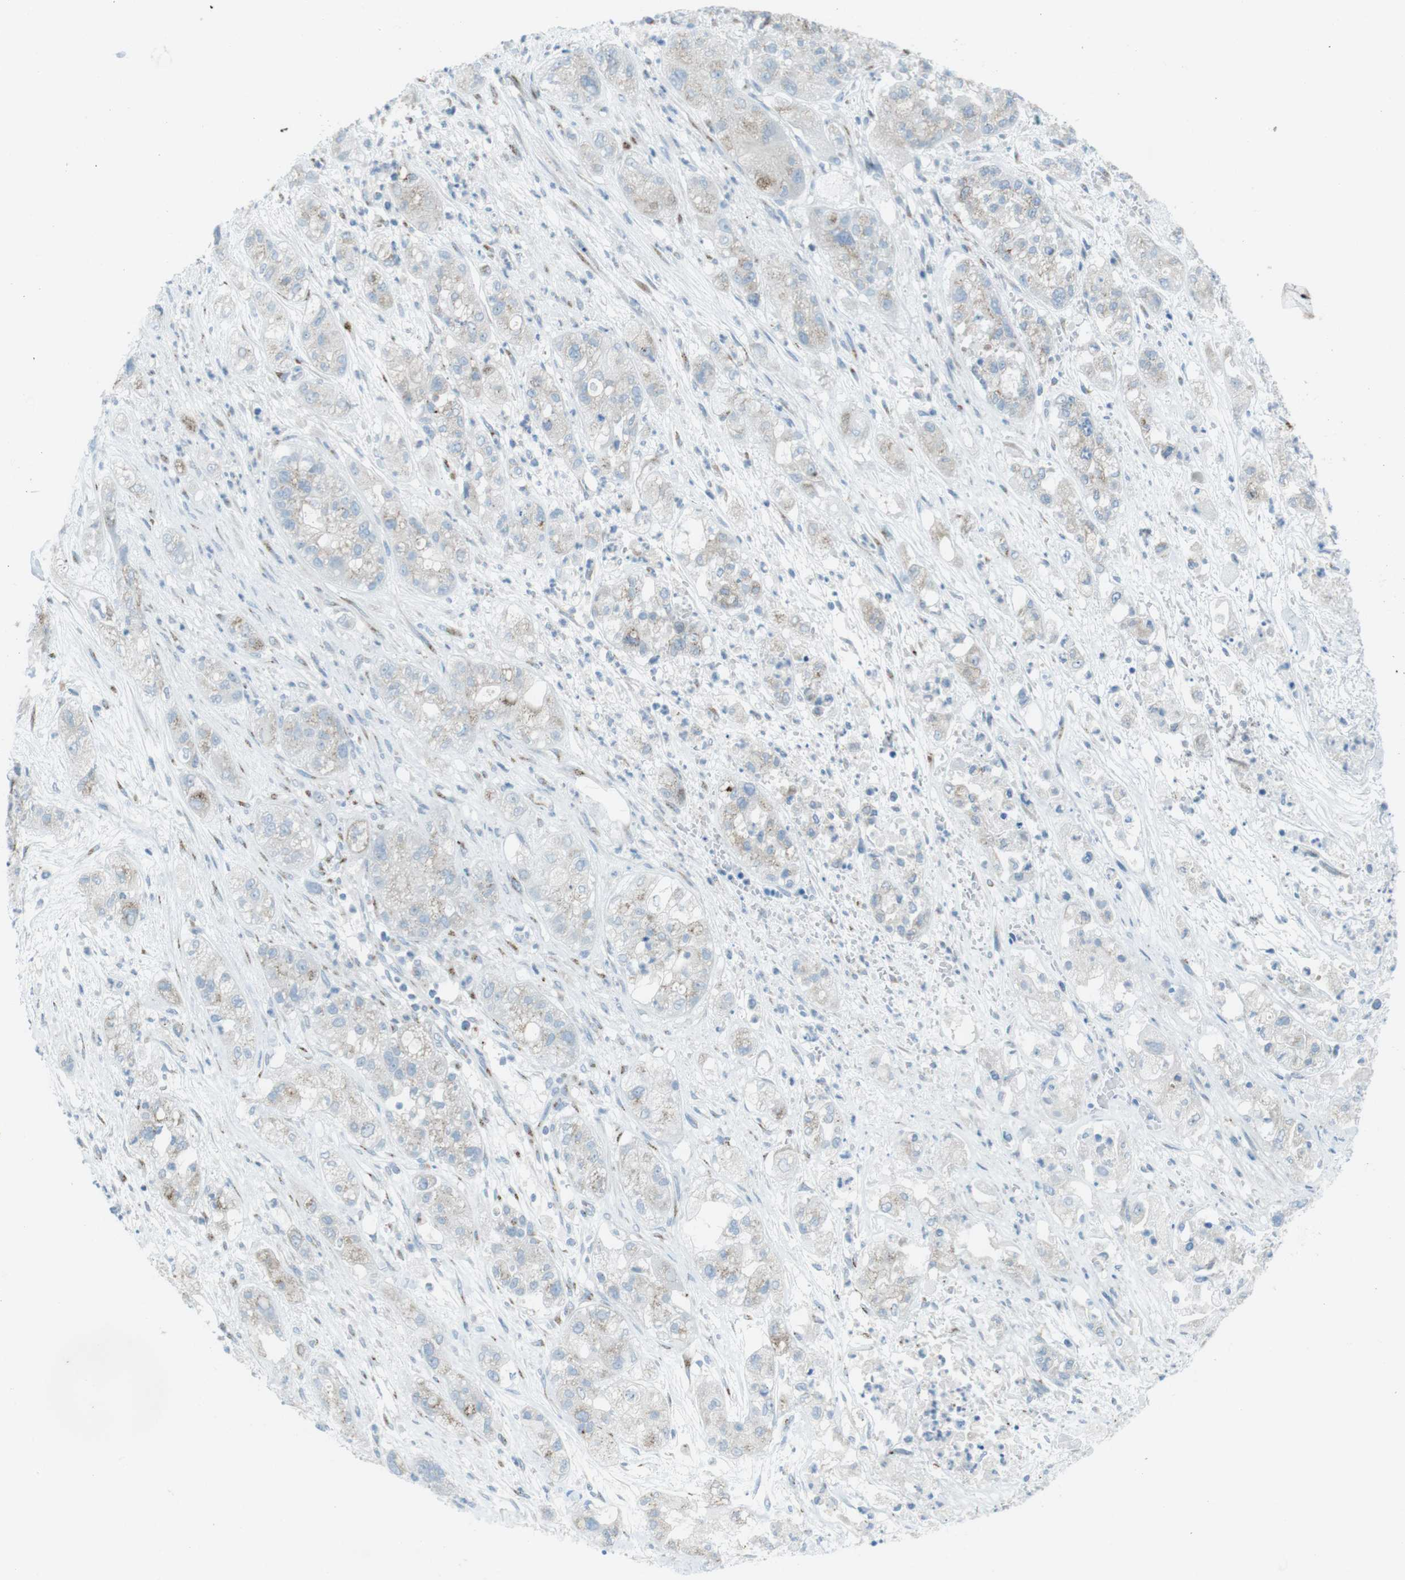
{"staining": {"intensity": "weak", "quantity": "25%-75%", "location": "cytoplasmic/membranous"}, "tissue": "pancreatic cancer", "cell_type": "Tumor cells", "image_type": "cancer", "snomed": [{"axis": "morphology", "description": "Adenocarcinoma, NOS"}, {"axis": "topography", "description": "Pancreas"}], "caption": "Immunohistochemical staining of human pancreatic cancer (adenocarcinoma) reveals low levels of weak cytoplasmic/membranous positivity in approximately 25%-75% of tumor cells.", "gene": "TXNDC15", "patient": {"sex": "female", "age": 78}}